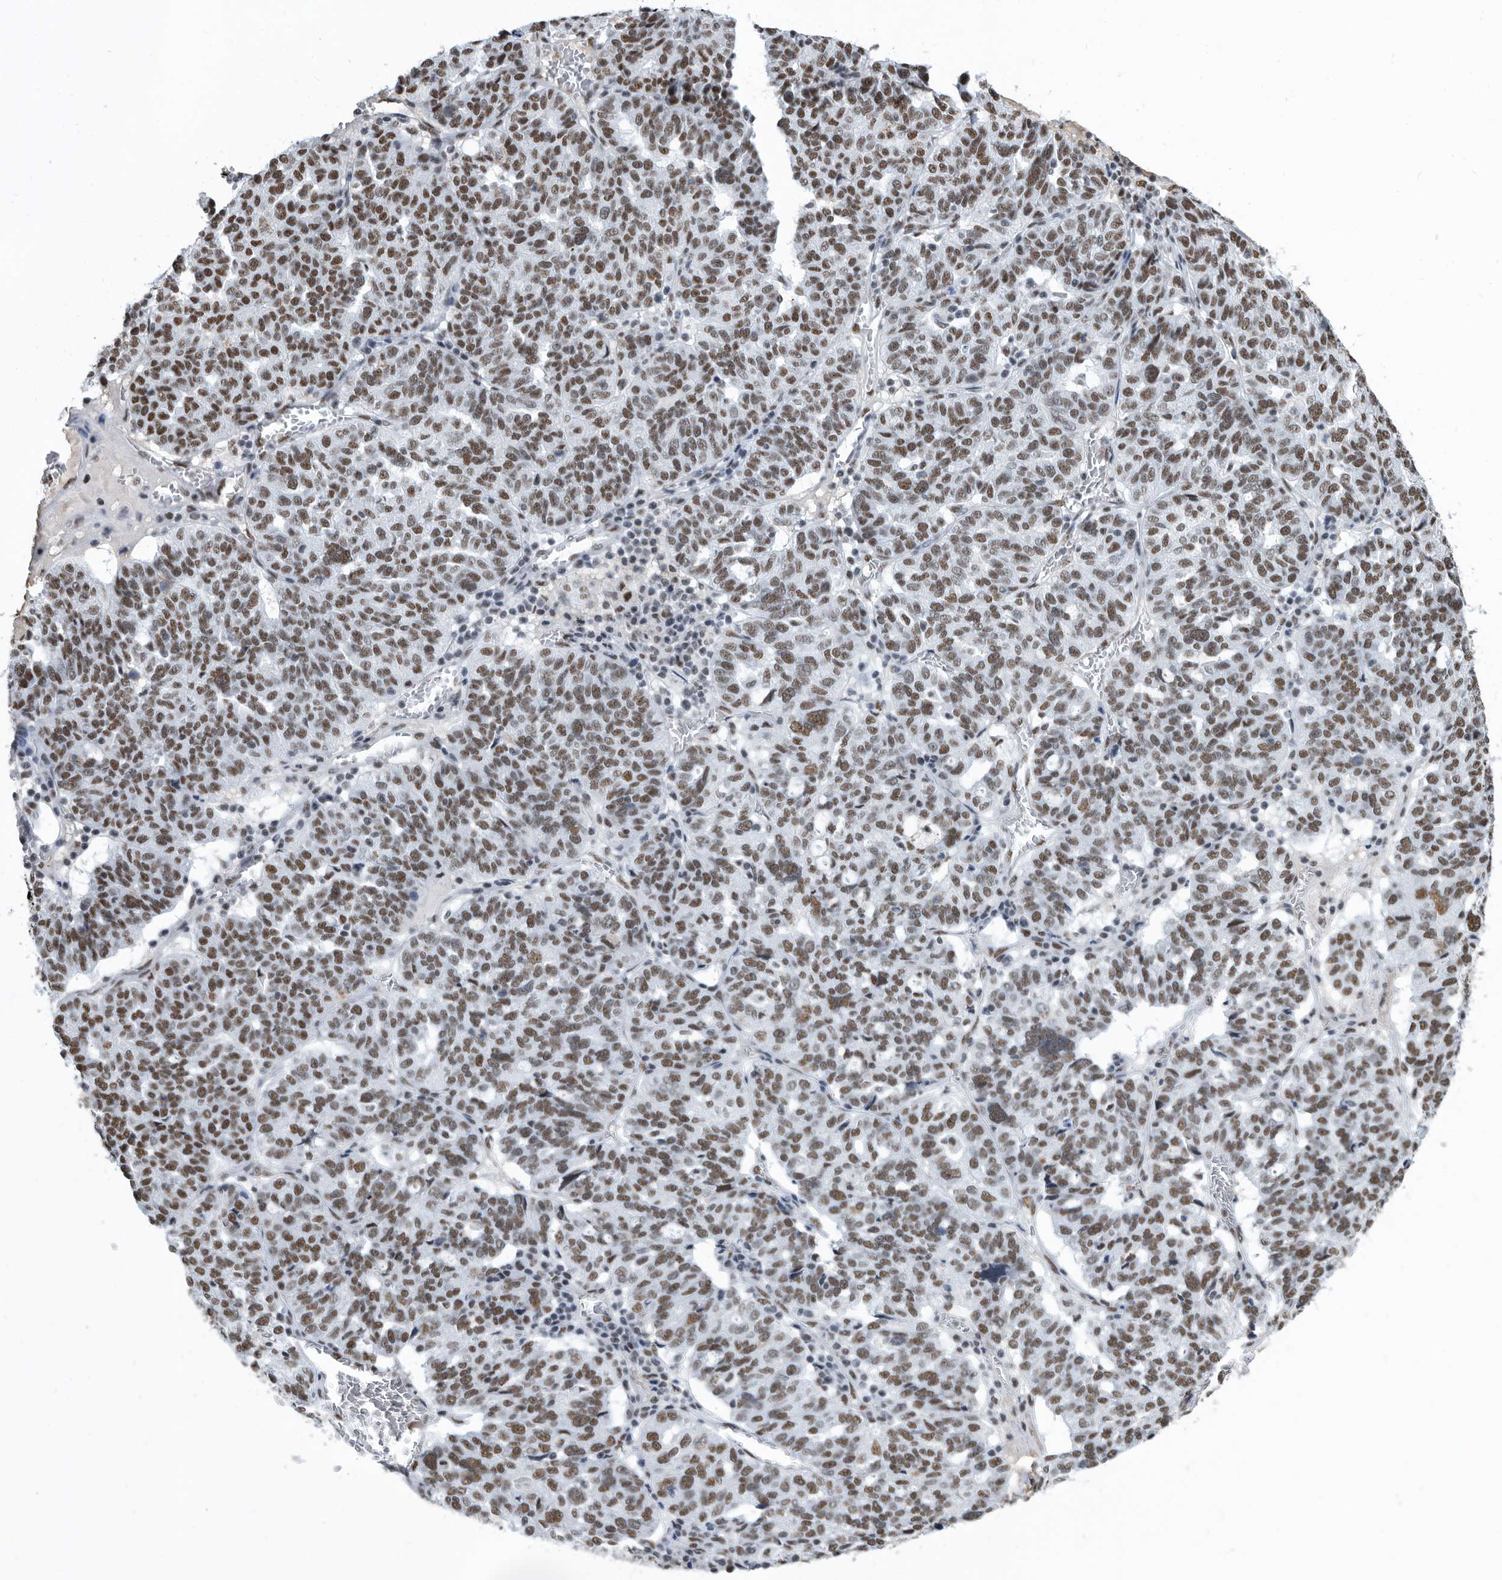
{"staining": {"intensity": "moderate", "quantity": ">75%", "location": "nuclear"}, "tissue": "ovarian cancer", "cell_type": "Tumor cells", "image_type": "cancer", "snomed": [{"axis": "morphology", "description": "Cystadenocarcinoma, serous, NOS"}, {"axis": "topography", "description": "Ovary"}], "caption": "This is an image of immunohistochemistry staining of ovarian cancer, which shows moderate positivity in the nuclear of tumor cells.", "gene": "SF3A1", "patient": {"sex": "female", "age": 59}}